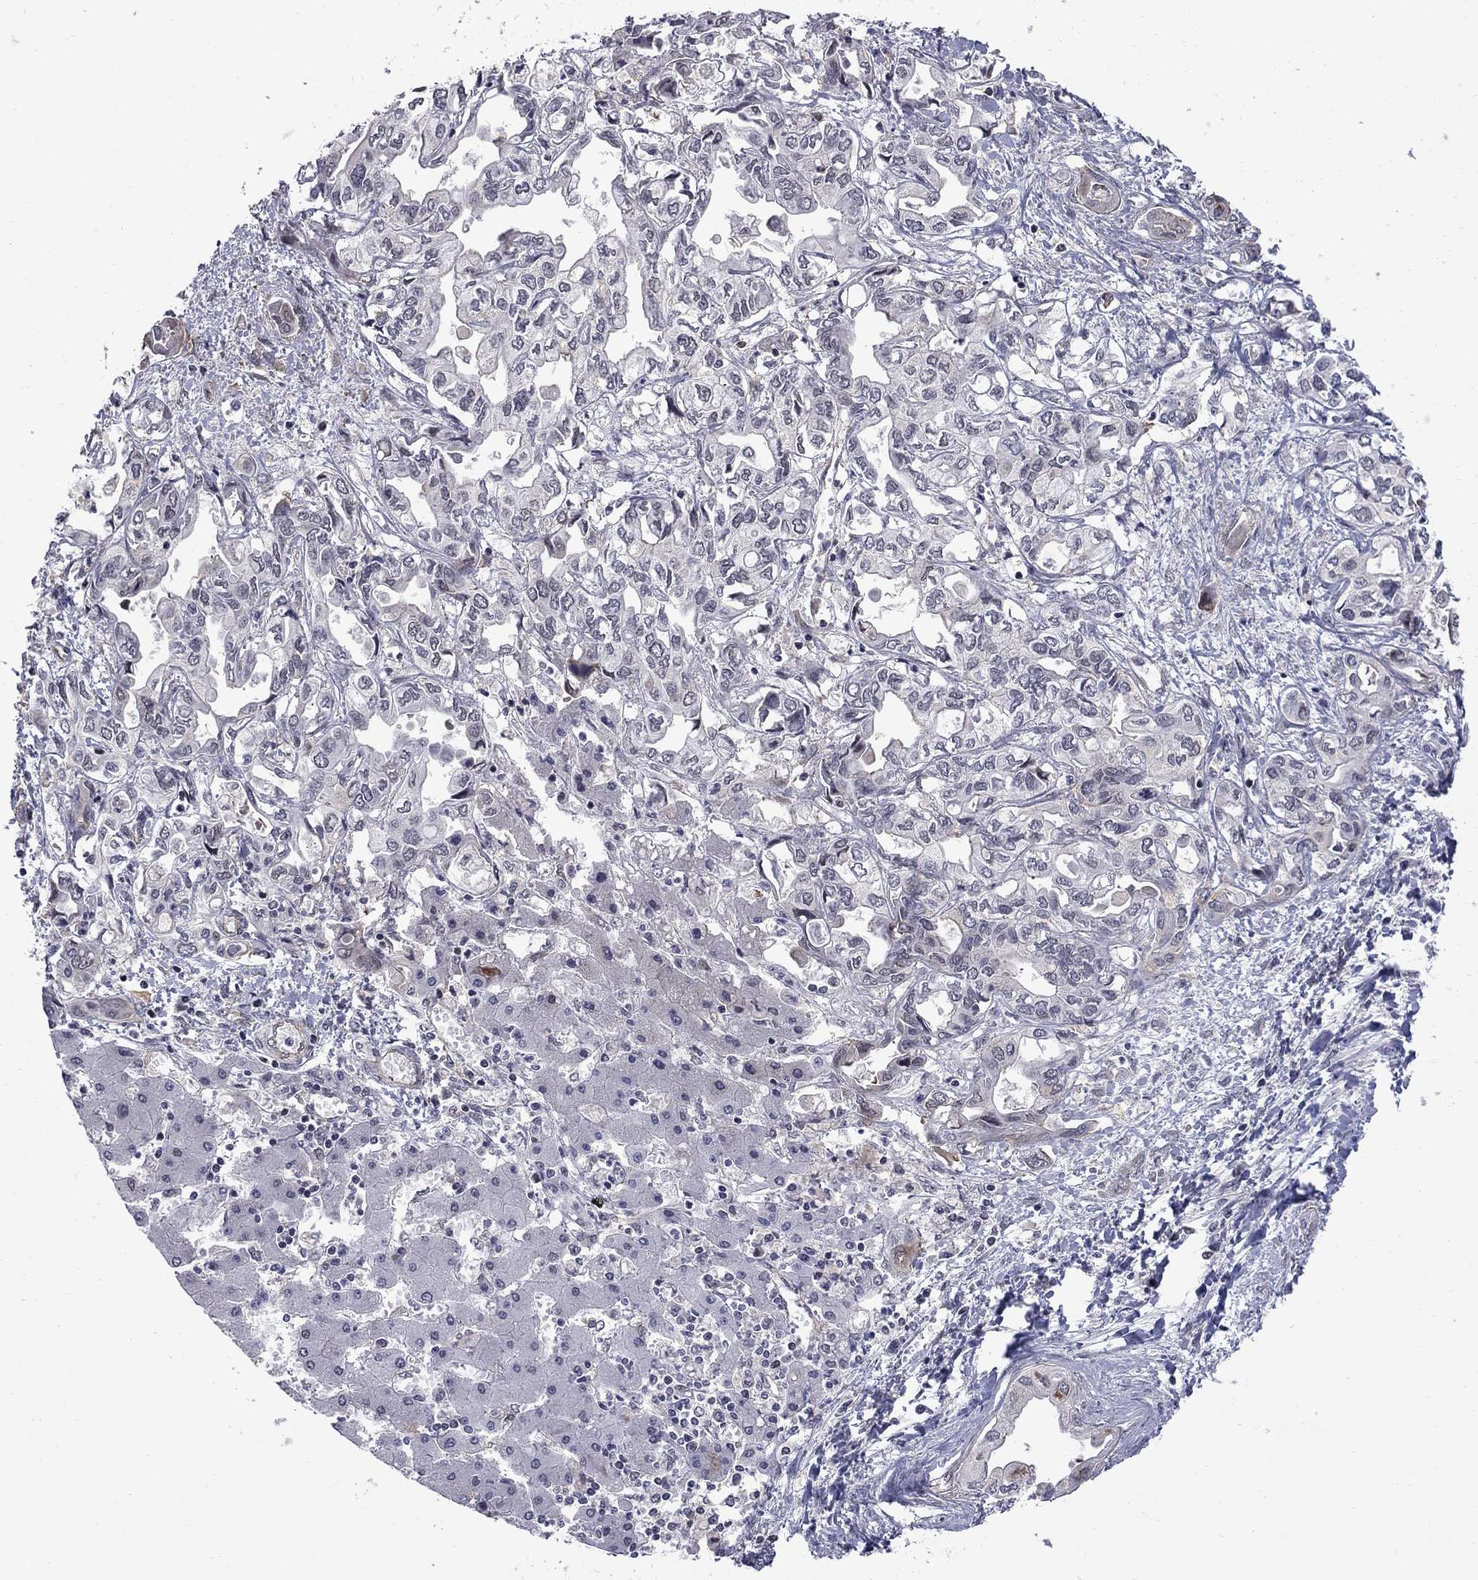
{"staining": {"intensity": "negative", "quantity": "none", "location": "none"}, "tissue": "liver cancer", "cell_type": "Tumor cells", "image_type": "cancer", "snomed": [{"axis": "morphology", "description": "Cholangiocarcinoma"}, {"axis": "topography", "description": "Liver"}], "caption": "An immunohistochemistry (IHC) photomicrograph of liver cholangiocarcinoma is shown. There is no staining in tumor cells of liver cholangiocarcinoma.", "gene": "BRF1", "patient": {"sex": "female", "age": 64}}